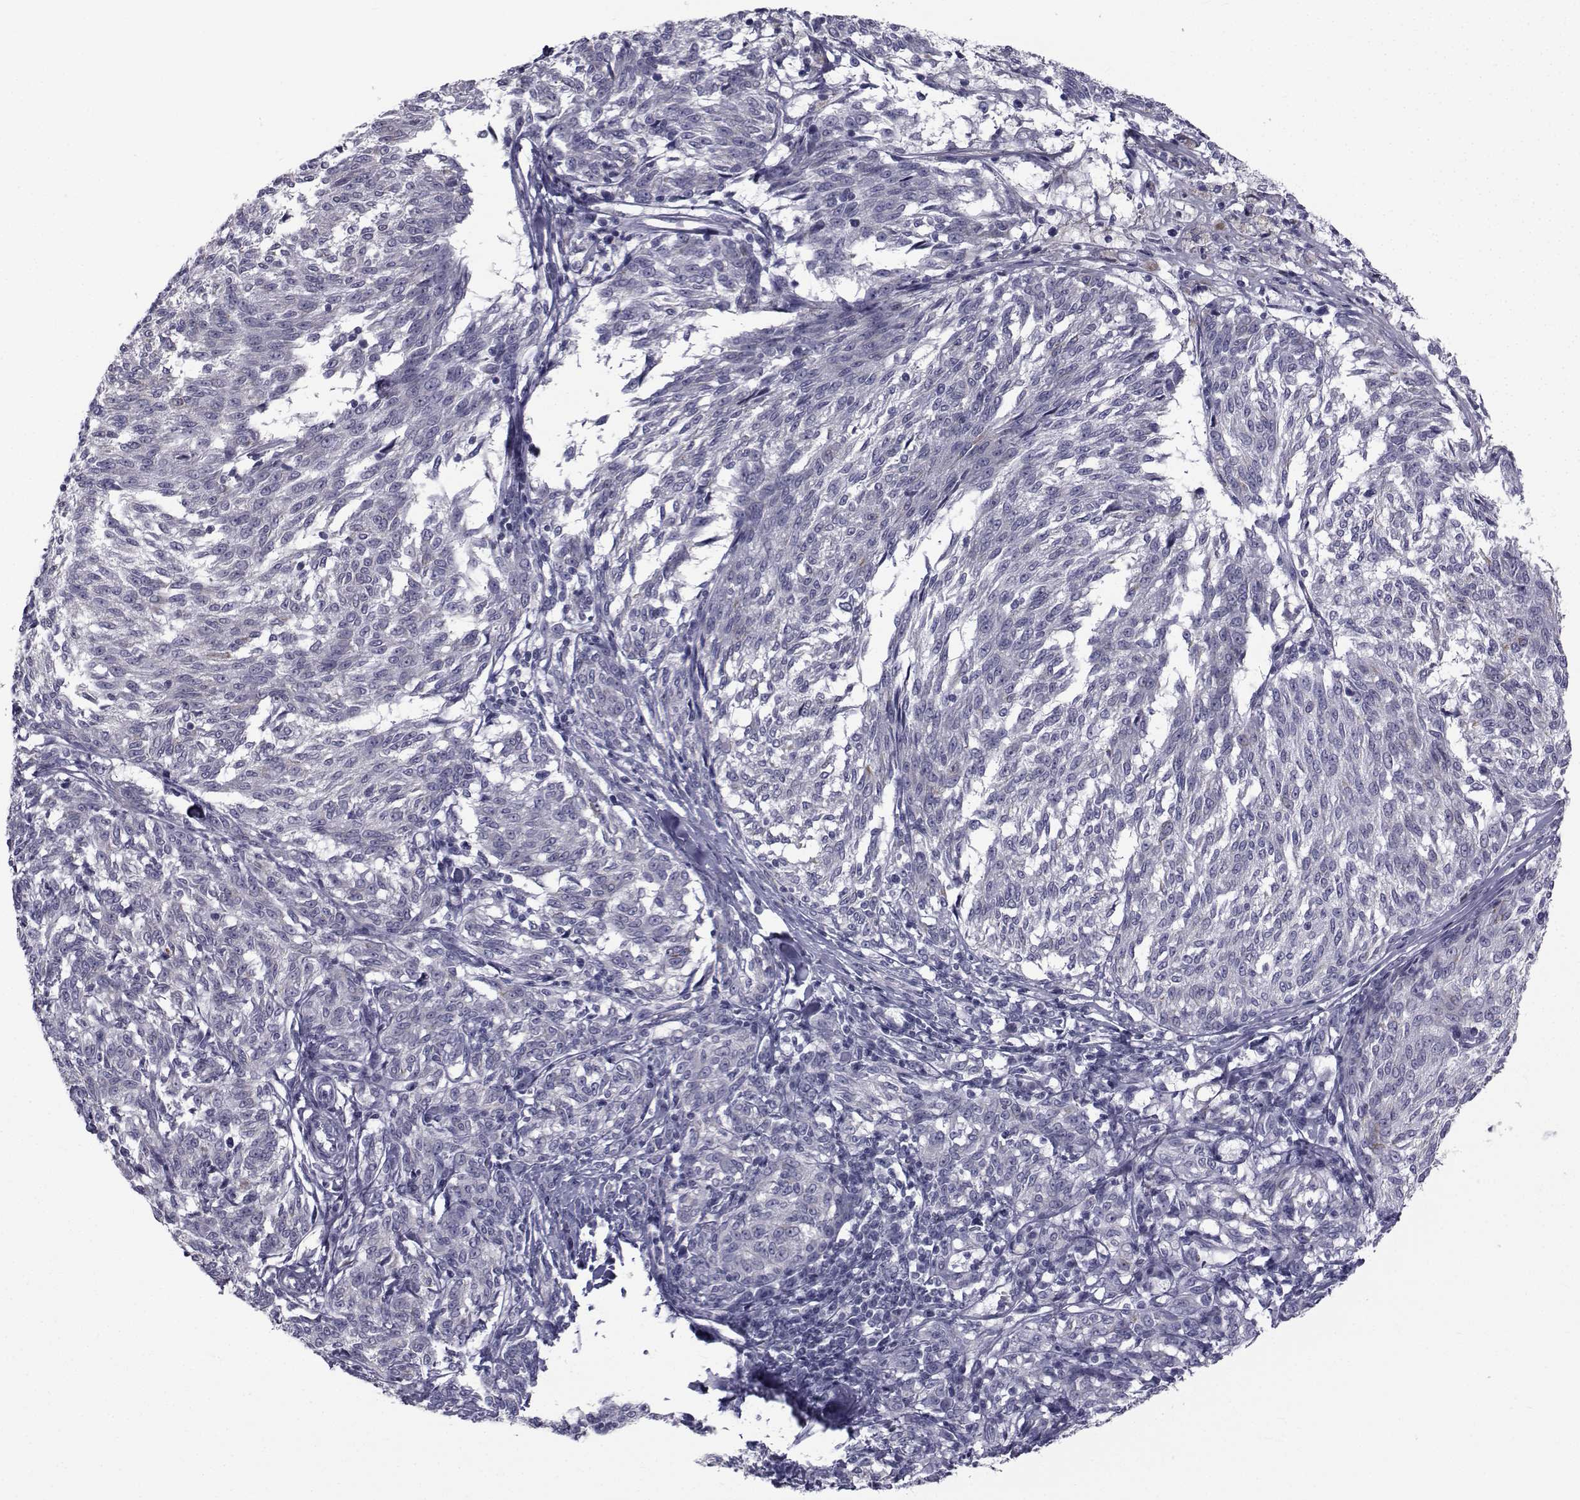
{"staining": {"intensity": "negative", "quantity": "none", "location": "none"}, "tissue": "melanoma", "cell_type": "Tumor cells", "image_type": "cancer", "snomed": [{"axis": "morphology", "description": "Malignant melanoma, NOS"}, {"axis": "topography", "description": "Skin"}], "caption": "A high-resolution photomicrograph shows immunohistochemistry staining of melanoma, which reveals no significant positivity in tumor cells. (DAB (3,3'-diaminobenzidine) immunohistochemistry, high magnification).", "gene": "FDXR", "patient": {"sex": "female", "age": 72}}